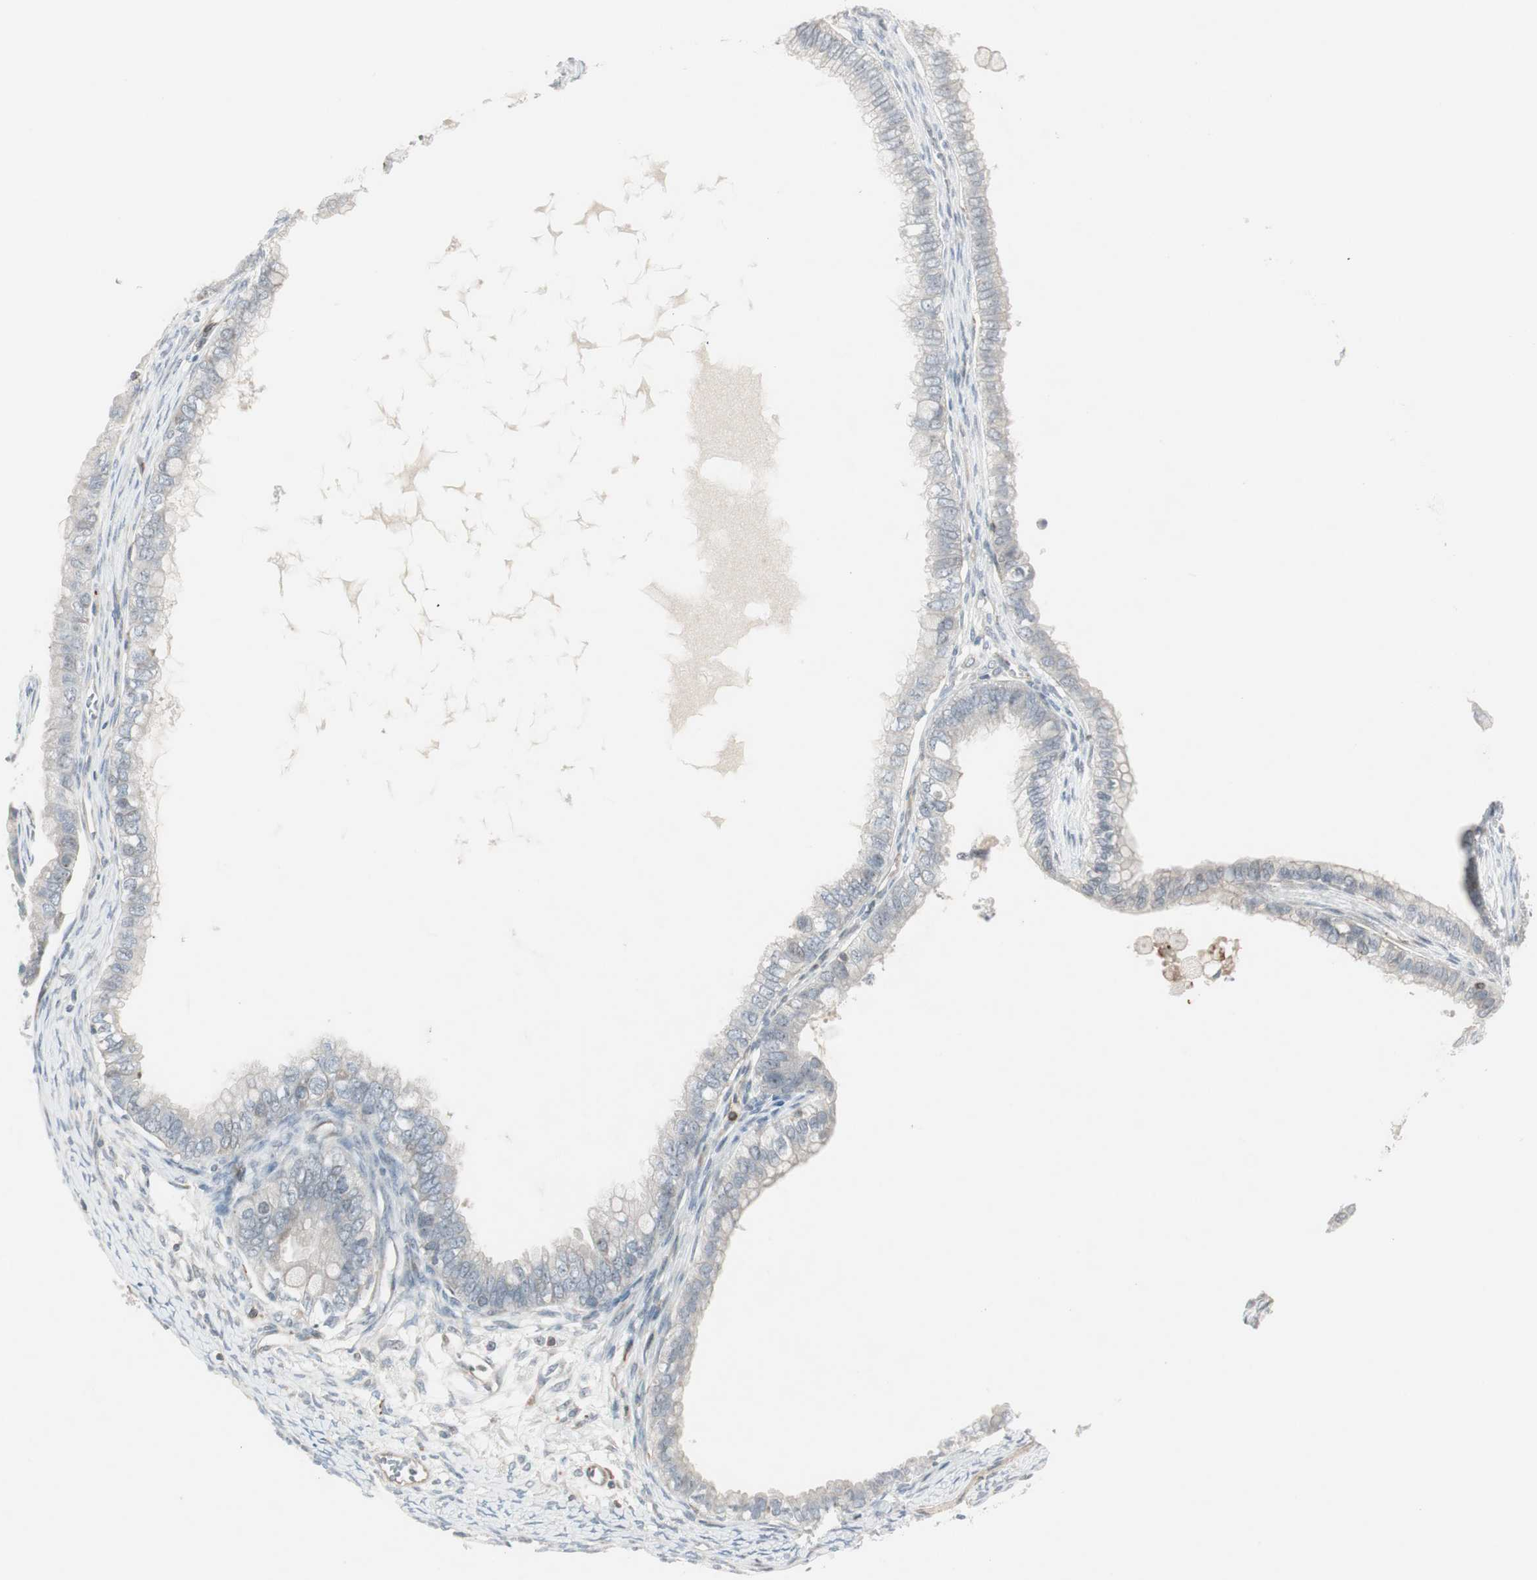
{"staining": {"intensity": "negative", "quantity": "none", "location": "none"}, "tissue": "ovarian cancer", "cell_type": "Tumor cells", "image_type": "cancer", "snomed": [{"axis": "morphology", "description": "Cystadenocarcinoma, mucinous, NOS"}, {"axis": "topography", "description": "Ovary"}], "caption": "The photomicrograph reveals no staining of tumor cells in mucinous cystadenocarcinoma (ovarian).", "gene": "MAP4K4", "patient": {"sex": "female", "age": 80}}